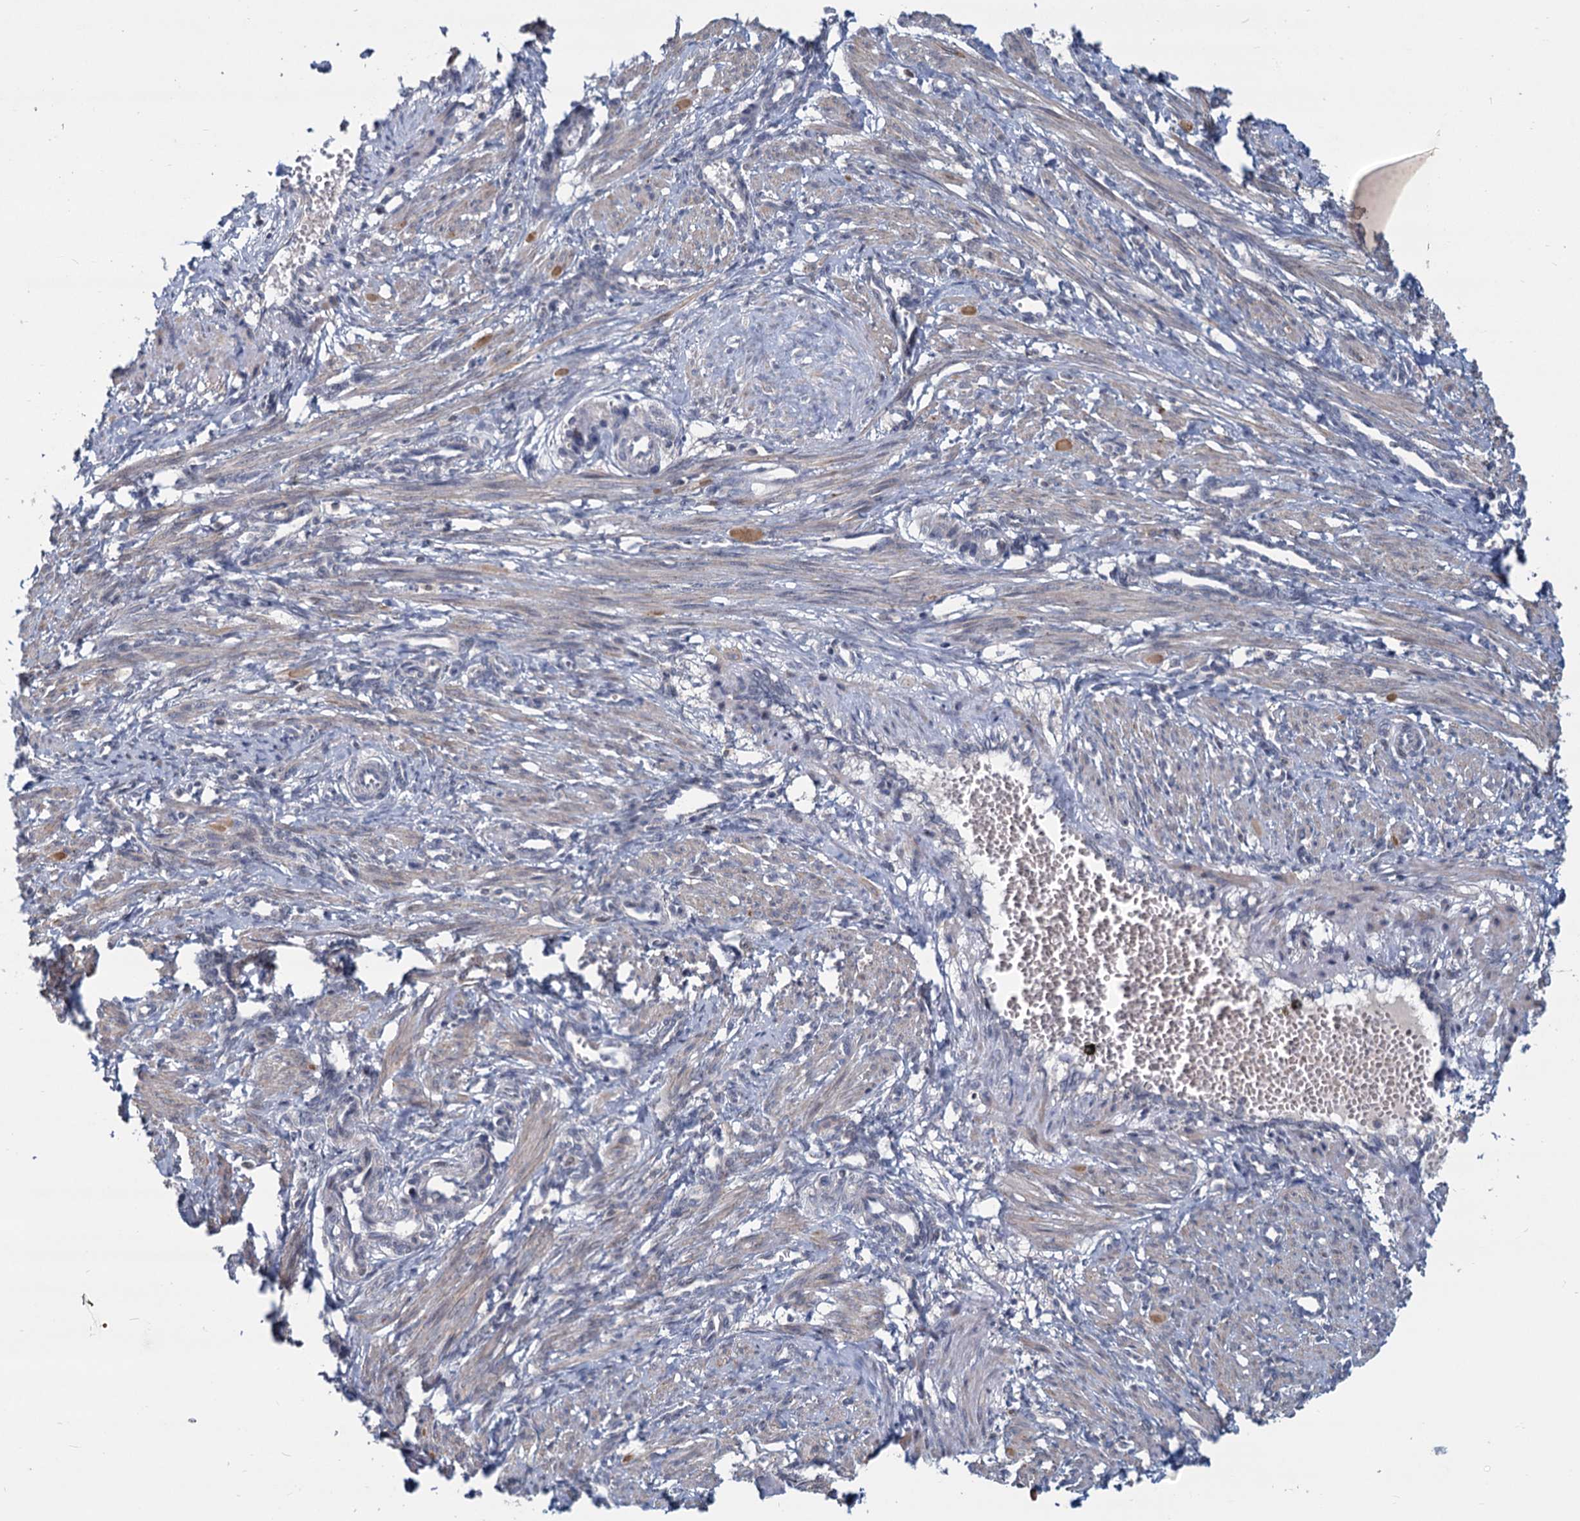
{"staining": {"intensity": "weak", "quantity": "<25%", "location": "cytoplasmic/membranous"}, "tissue": "smooth muscle", "cell_type": "Smooth muscle cells", "image_type": "normal", "snomed": [{"axis": "morphology", "description": "Normal tissue, NOS"}, {"axis": "topography", "description": "Endometrium"}], "caption": "A high-resolution photomicrograph shows IHC staining of benign smooth muscle, which demonstrates no significant staining in smooth muscle cells.", "gene": "STAP1", "patient": {"sex": "female", "age": 33}}